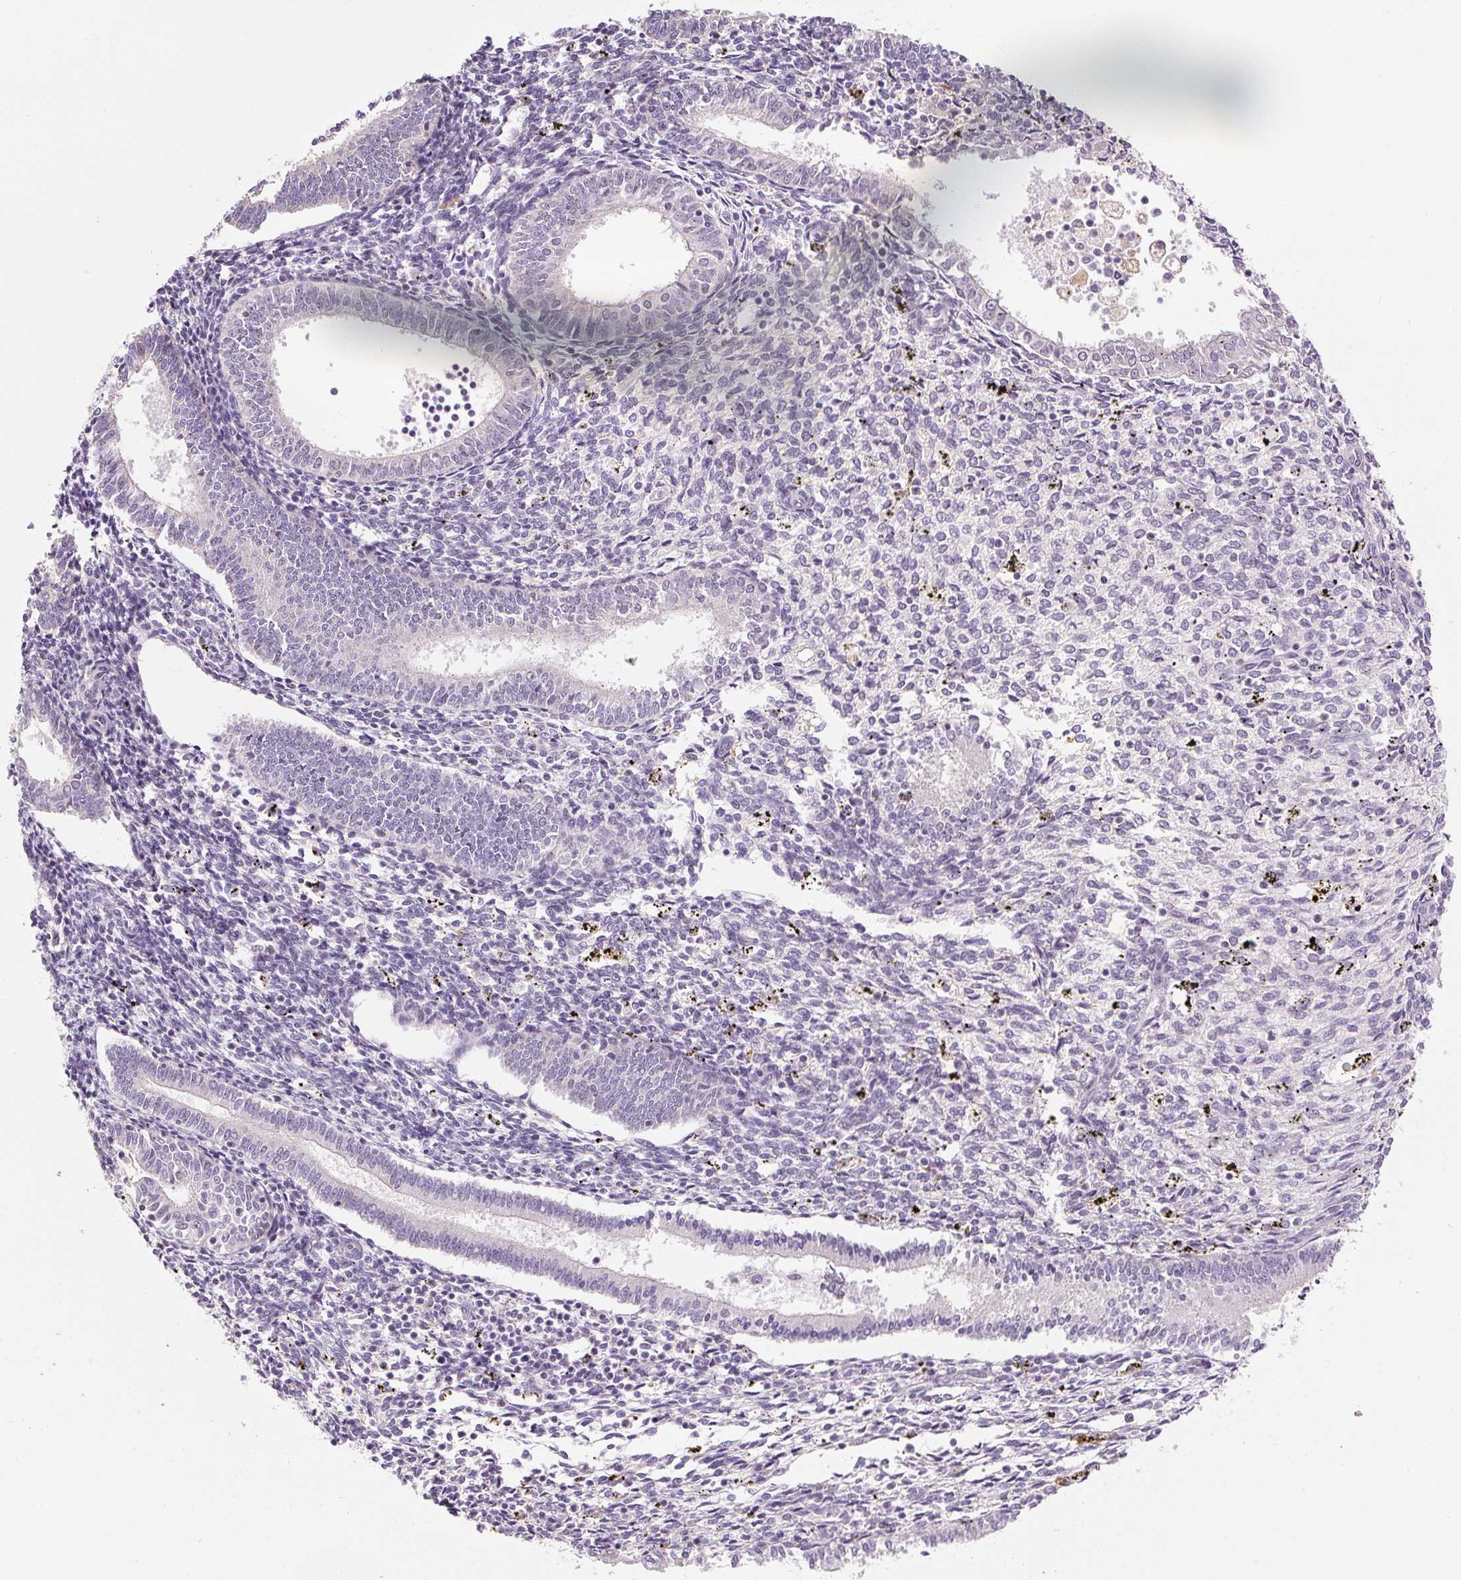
{"staining": {"intensity": "negative", "quantity": "none", "location": "none"}, "tissue": "endometrium", "cell_type": "Cells in endometrial stroma", "image_type": "normal", "snomed": [{"axis": "morphology", "description": "Normal tissue, NOS"}, {"axis": "topography", "description": "Endometrium"}], "caption": "DAB (3,3'-diaminobenzidine) immunohistochemical staining of benign human endometrium shows no significant staining in cells in endometrial stroma.", "gene": "NFE2L3", "patient": {"sex": "female", "age": 41}}